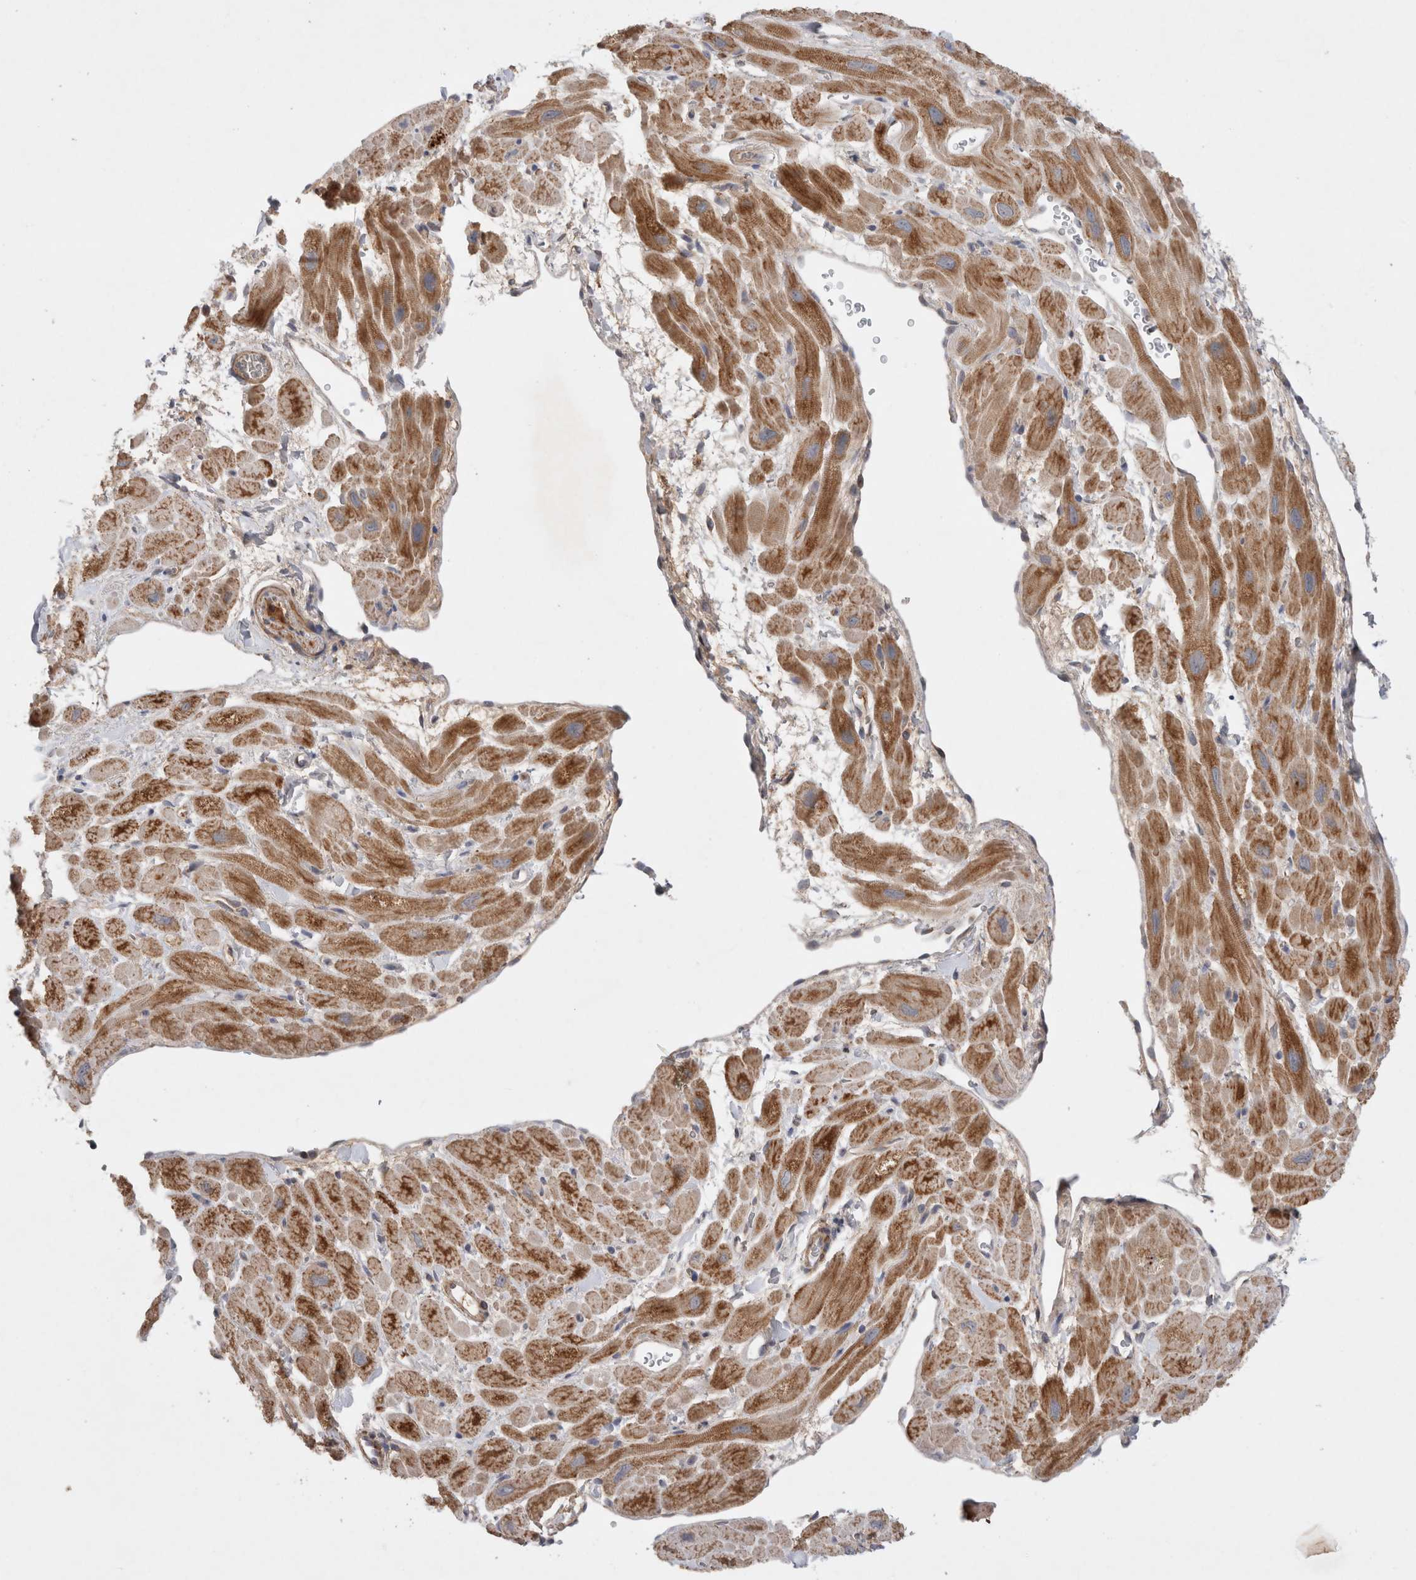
{"staining": {"intensity": "moderate", "quantity": ">75%", "location": "cytoplasmic/membranous"}, "tissue": "heart muscle", "cell_type": "Cardiomyocytes", "image_type": "normal", "snomed": [{"axis": "morphology", "description": "Normal tissue, NOS"}, {"axis": "topography", "description": "Heart"}], "caption": "Heart muscle stained with a brown dye shows moderate cytoplasmic/membranous positive positivity in about >75% of cardiomyocytes.", "gene": "MRPS28", "patient": {"sex": "male", "age": 49}}